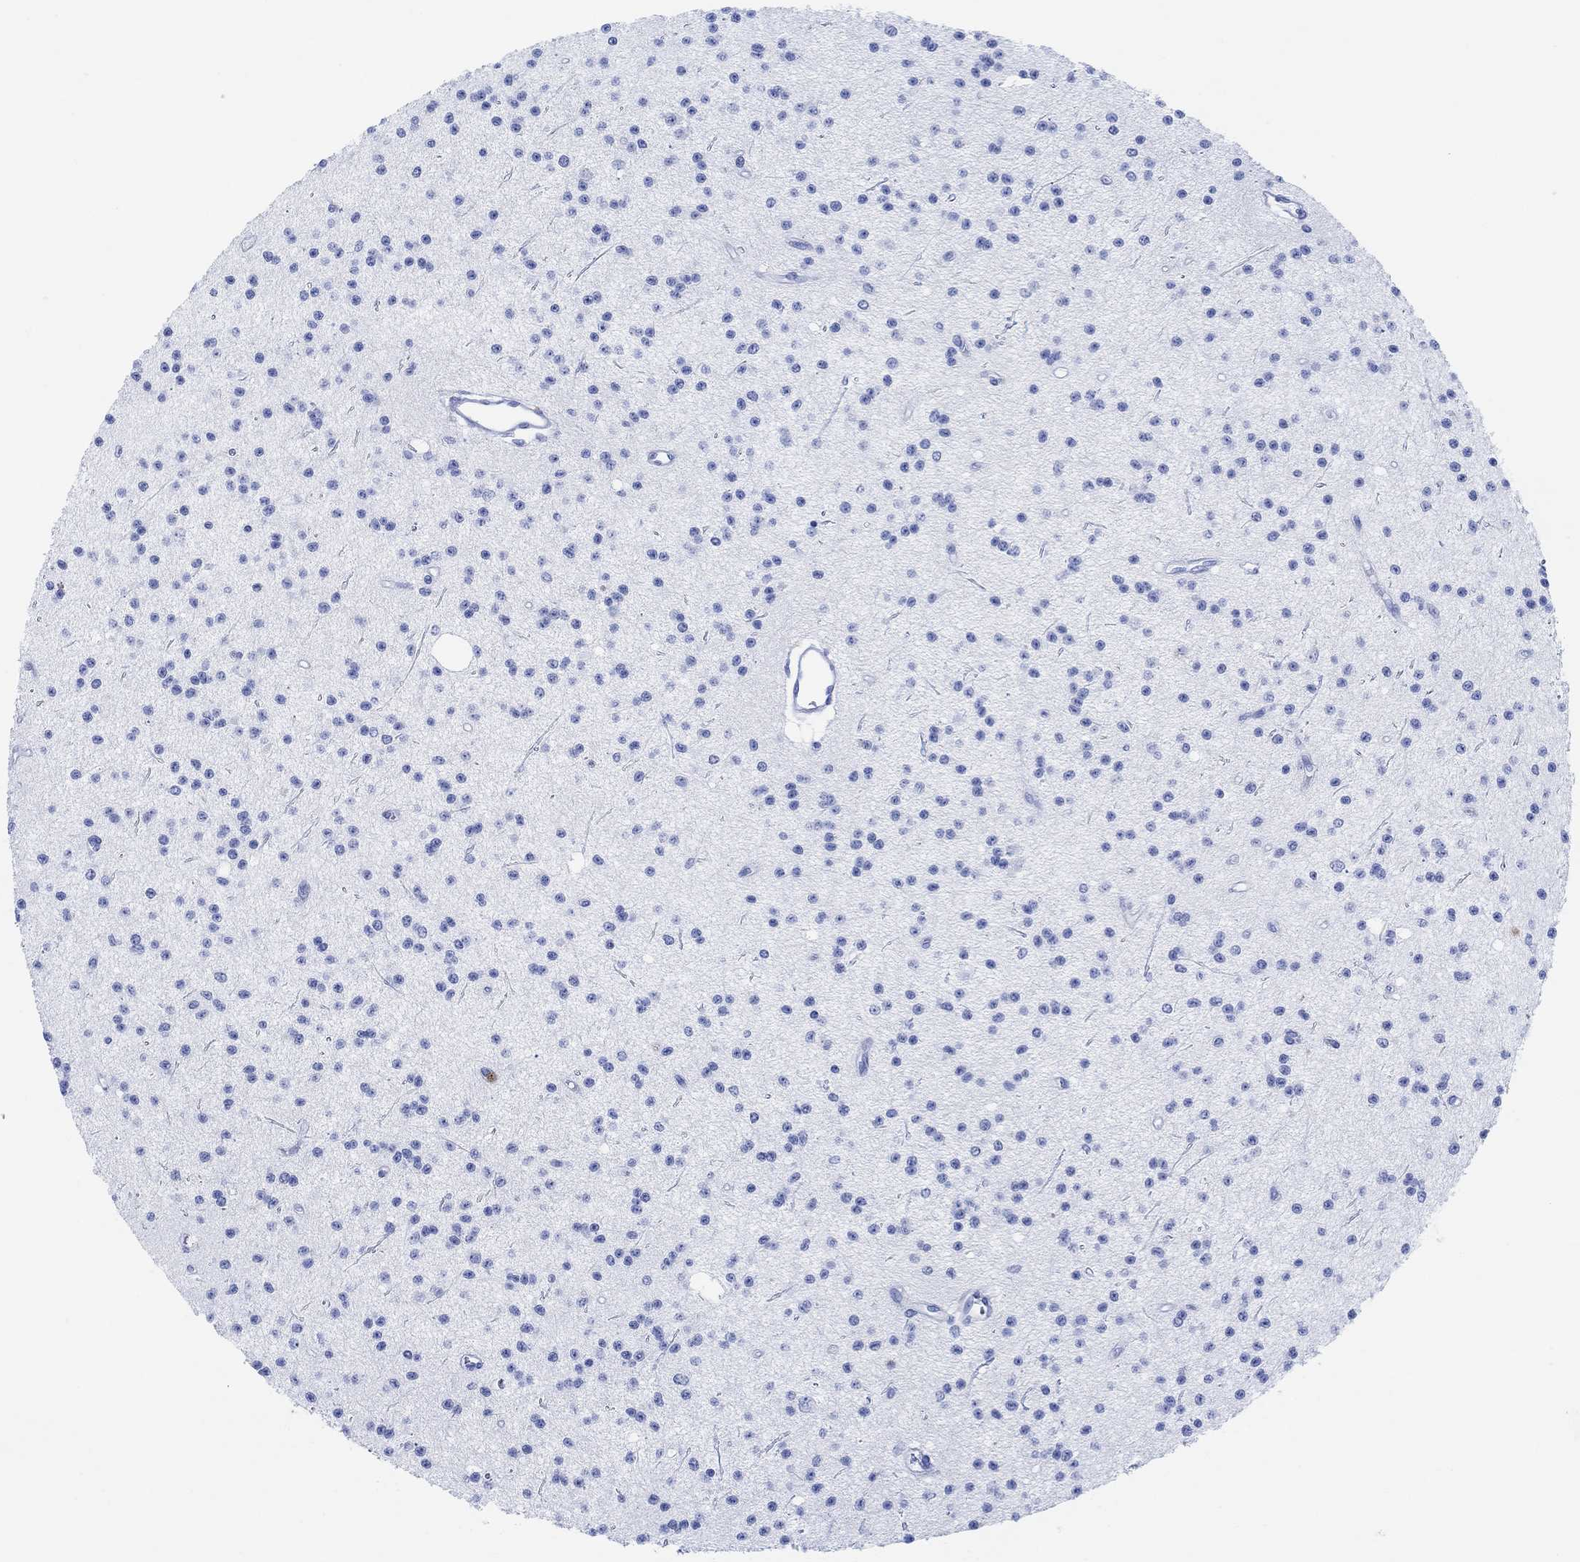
{"staining": {"intensity": "negative", "quantity": "none", "location": "none"}, "tissue": "glioma", "cell_type": "Tumor cells", "image_type": "cancer", "snomed": [{"axis": "morphology", "description": "Glioma, malignant, Low grade"}, {"axis": "topography", "description": "Brain"}], "caption": "High power microscopy image of an IHC photomicrograph of malignant low-grade glioma, revealing no significant positivity in tumor cells.", "gene": "GPR65", "patient": {"sex": "male", "age": 27}}